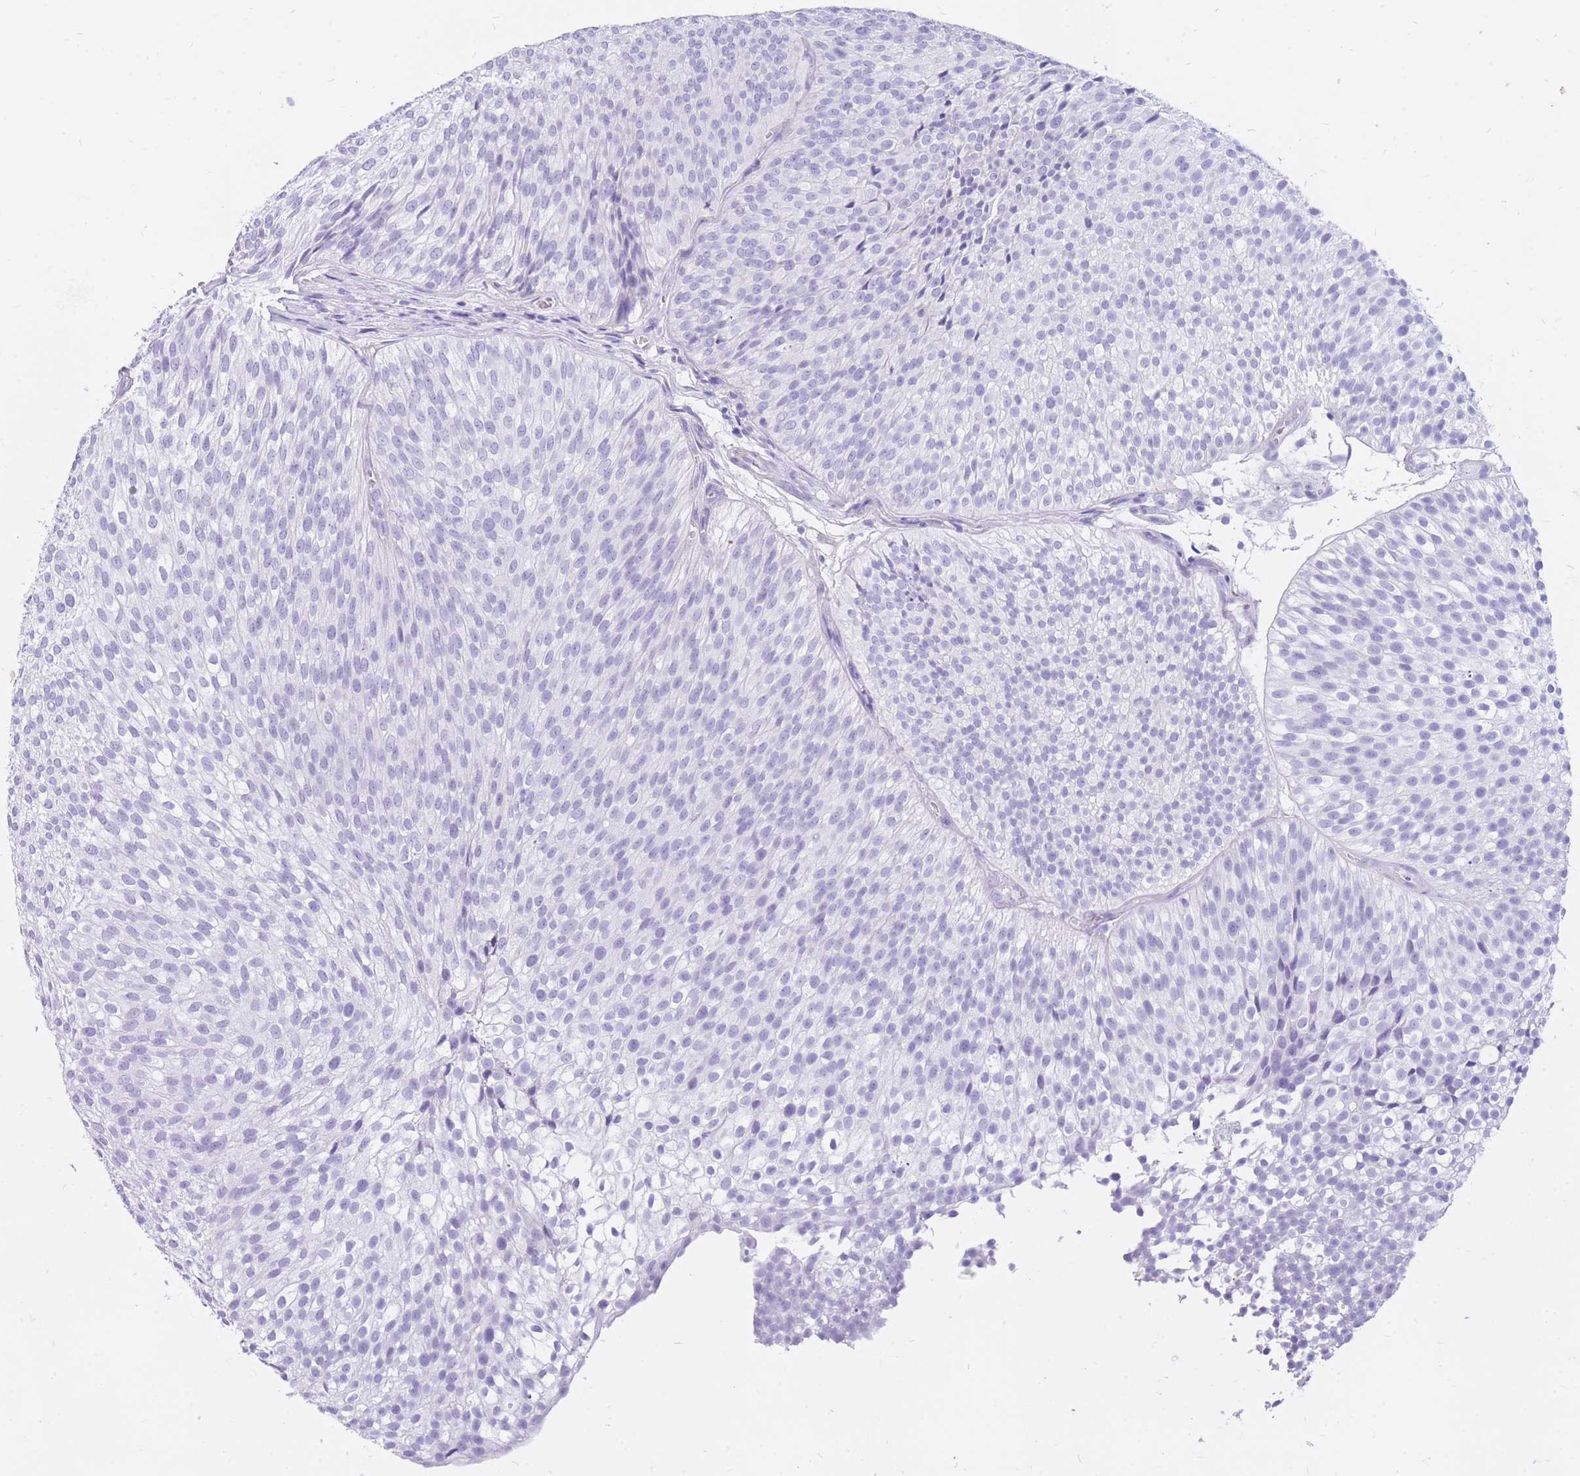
{"staining": {"intensity": "negative", "quantity": "none", "location": "none"}, "tissue": "urothelial cancer", "cell_type": "Tumor cells", "image_type": "cancer", "snomed": [{"axis": "morphology", "description": "Urothelial carcinoma, Low grade"}, {"axis": "topography", "description": "Urinary bladder"}], "caption": "Tumor cells show no significant positivity in urothelial carcinoma (low-grade). The staining was performed using DAB (3,3'-diaminobenzidine) to visualize the protein expression in brown, while the nuclei were stained in blue with hematoxylin (Magnification: 20x).", "gene": "CYP21A2", "patient": {"sex": "male", "age": 91}}